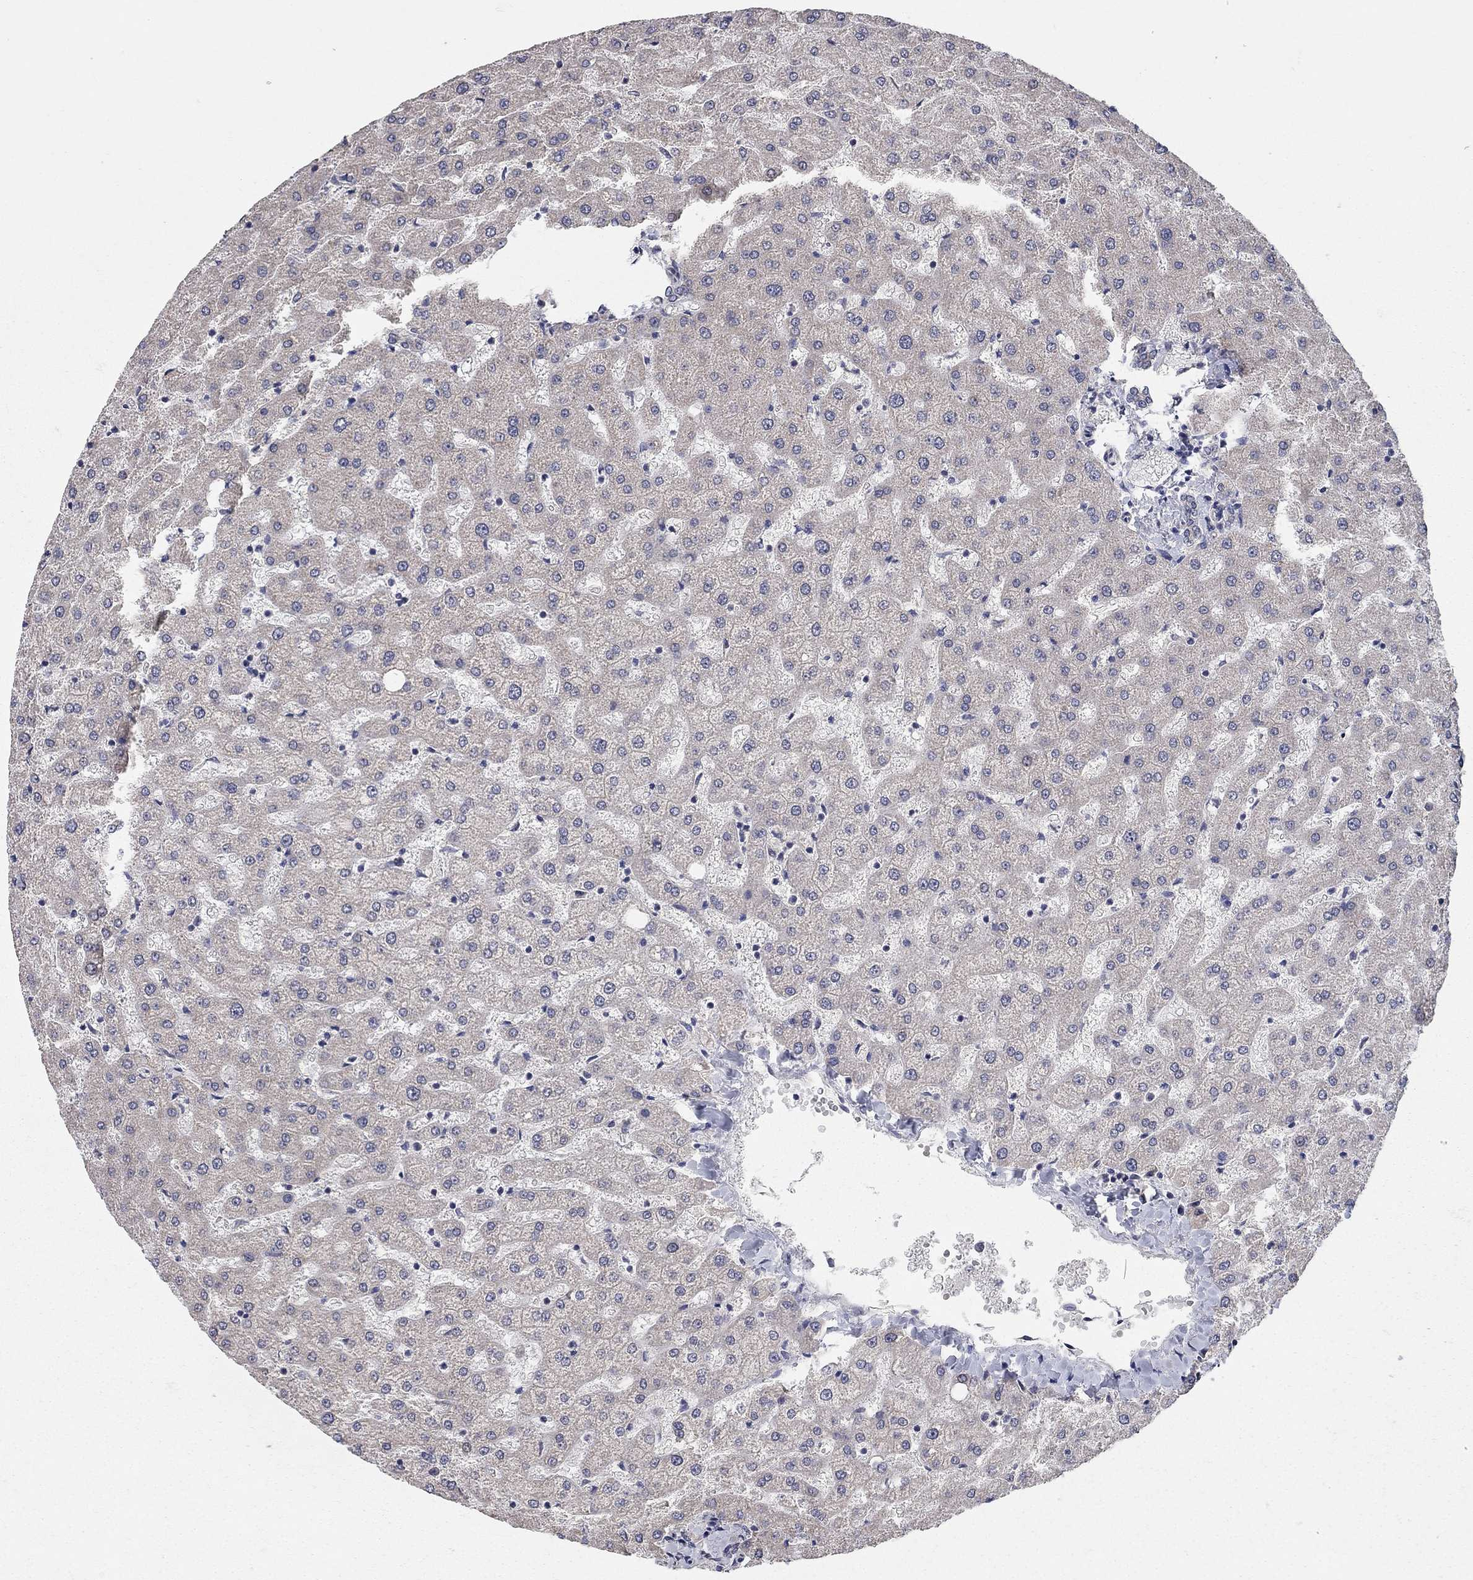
{"staining": {"intensity": "negative", "quantity": "none", "location": "none"}, "tissue": "liver", "cell_type": "Cholangiocytes", "image_type": "normal", "snomed": [{"axis": "morphology", "description": "Normal tissue, NOS"}, {"axis": "topography", "description": "Liver"}], "caption": "Immunohistochemistry (IHC) histopathology image of benign human liver stained for a protein (brown), which reveals no expression in cholangiocytes.", "gene": "WASF3", "patient": {"sex": "female", "age": 50}}